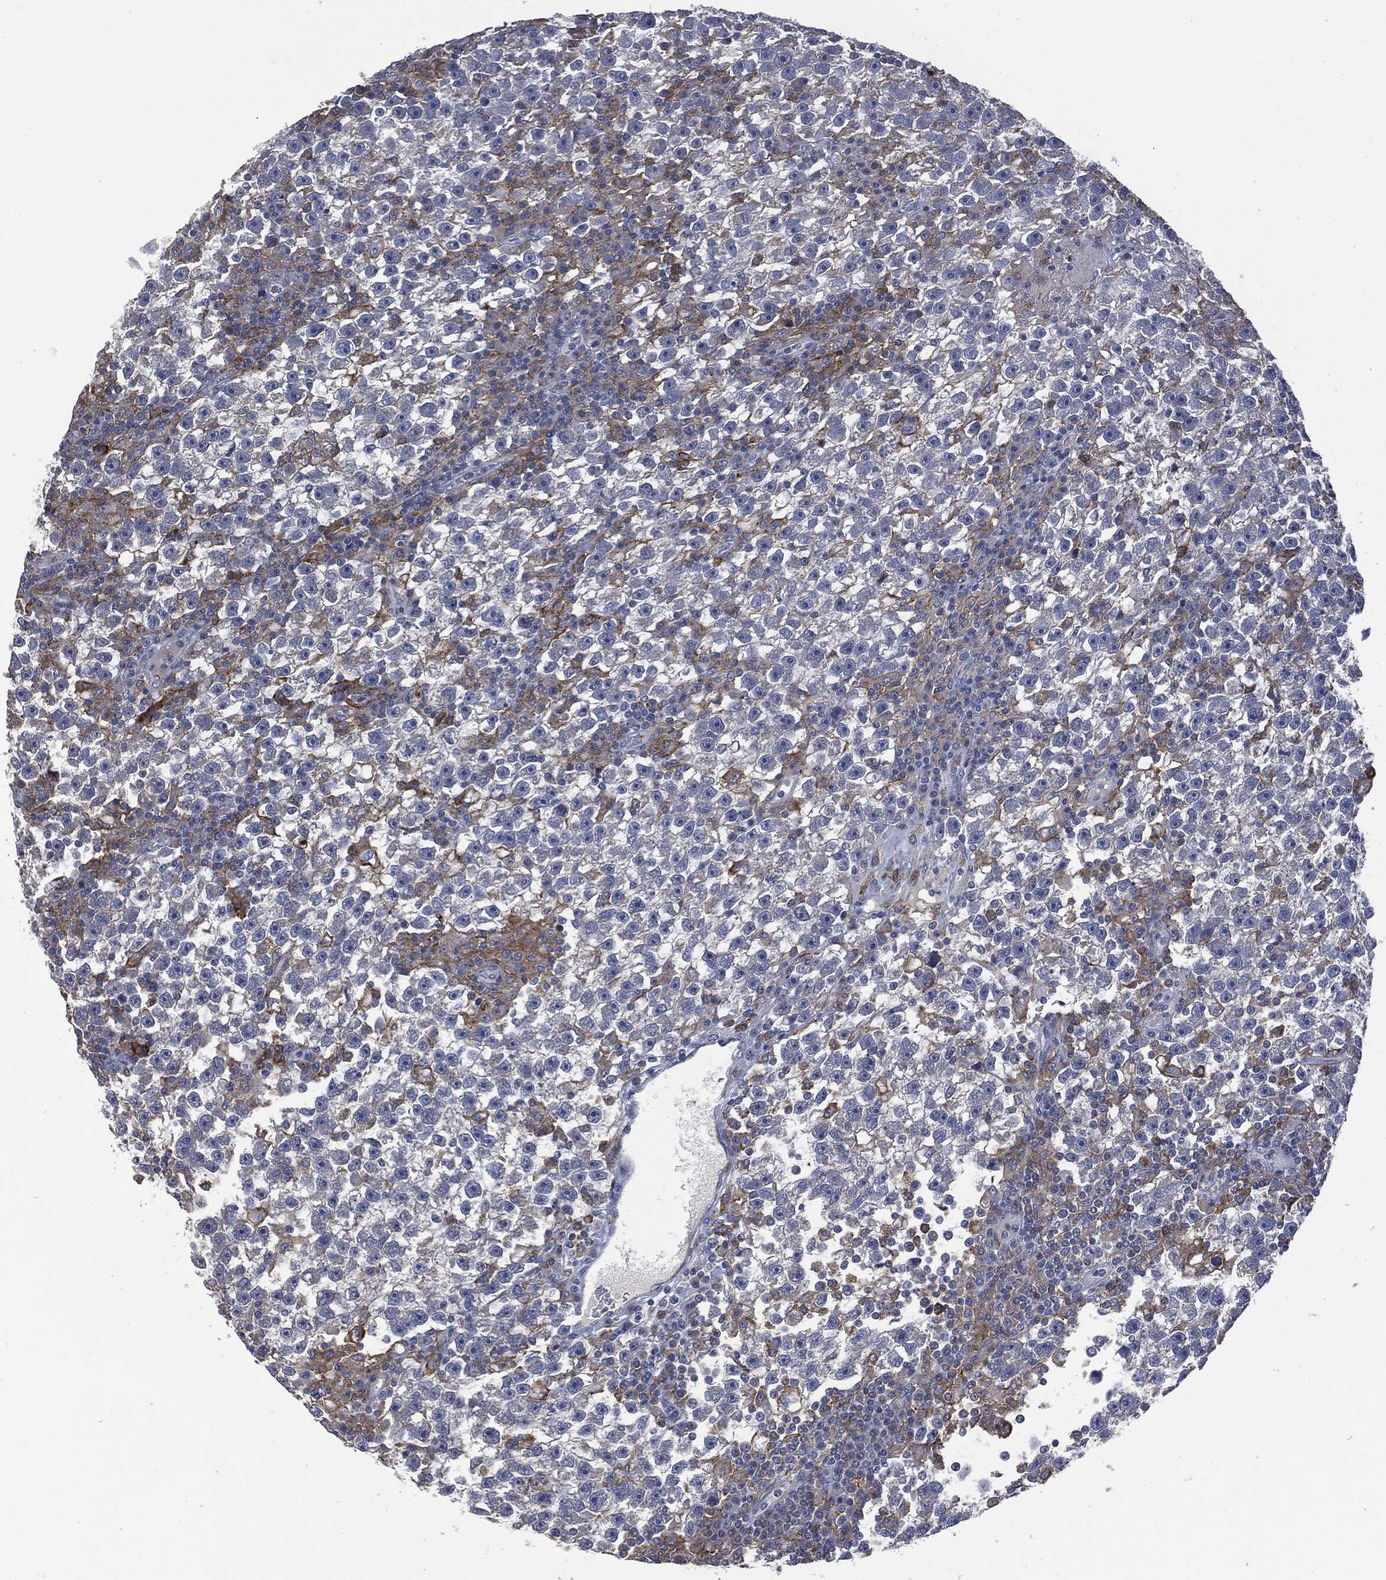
{"staining": {"intensity": "negative", "quantity": "none", "location": "none"}, "tissue": "testis cancer", "cell_type": "Tumor cells", "image_type": "cancer", "snomed": [{"axis": "morphology", "description": "Seminoma, NOS"}, {"axis": "topography", "description": "Testis"}], "caption": "Immunohistochemical staining of human seminoma (testis) exhibits no significant staining in tumor cells. The staining was performed using DAB (3,3'-diaminobenzidine) to visualize the protein expression in brown, while the nuclei were stained in blue with hematoxylin (Magnification: 20x).", "gene": "CD33", "patient": {"sex": "male", "age": 47}}